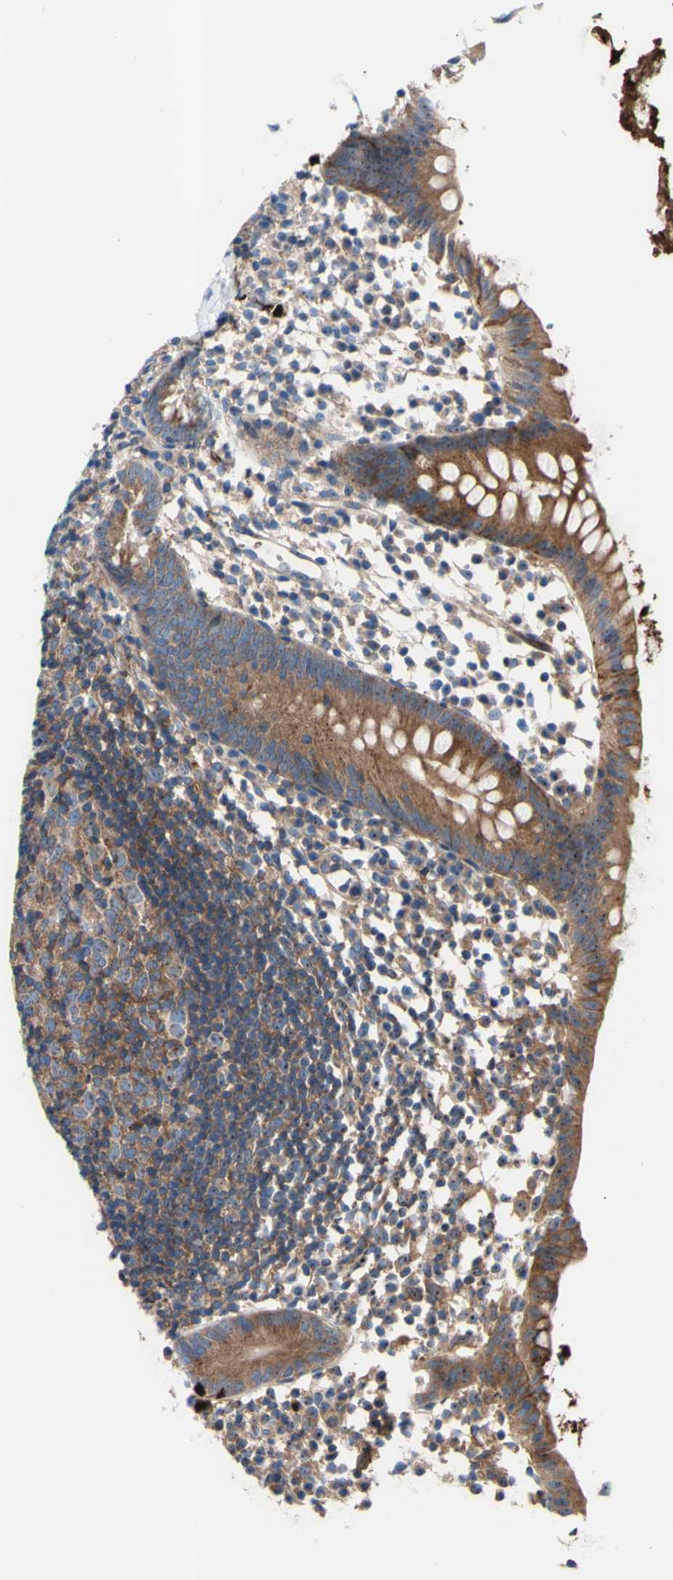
{"staining": {"intensity": "strong", "quantity": ">75%", "location": "cytoplasmic/membranous,nuclear"}, "tissue": "appendix", "cell_type": "Glandular cells", "image_type": "normal", "snomed": [{"axis": "morphology", "description": "Normal tissue, NOS"}, {"axis": "topography", "description": "Appendix"}], "caption": "Appendix stained with immunohistochemistry (IHC) demonstrates strong cytoplasmic/membranous,nuclear staining in about >75% of glandular cells.", "gene": "USP9X", "patient": {"sex": "female", "age": 20}}